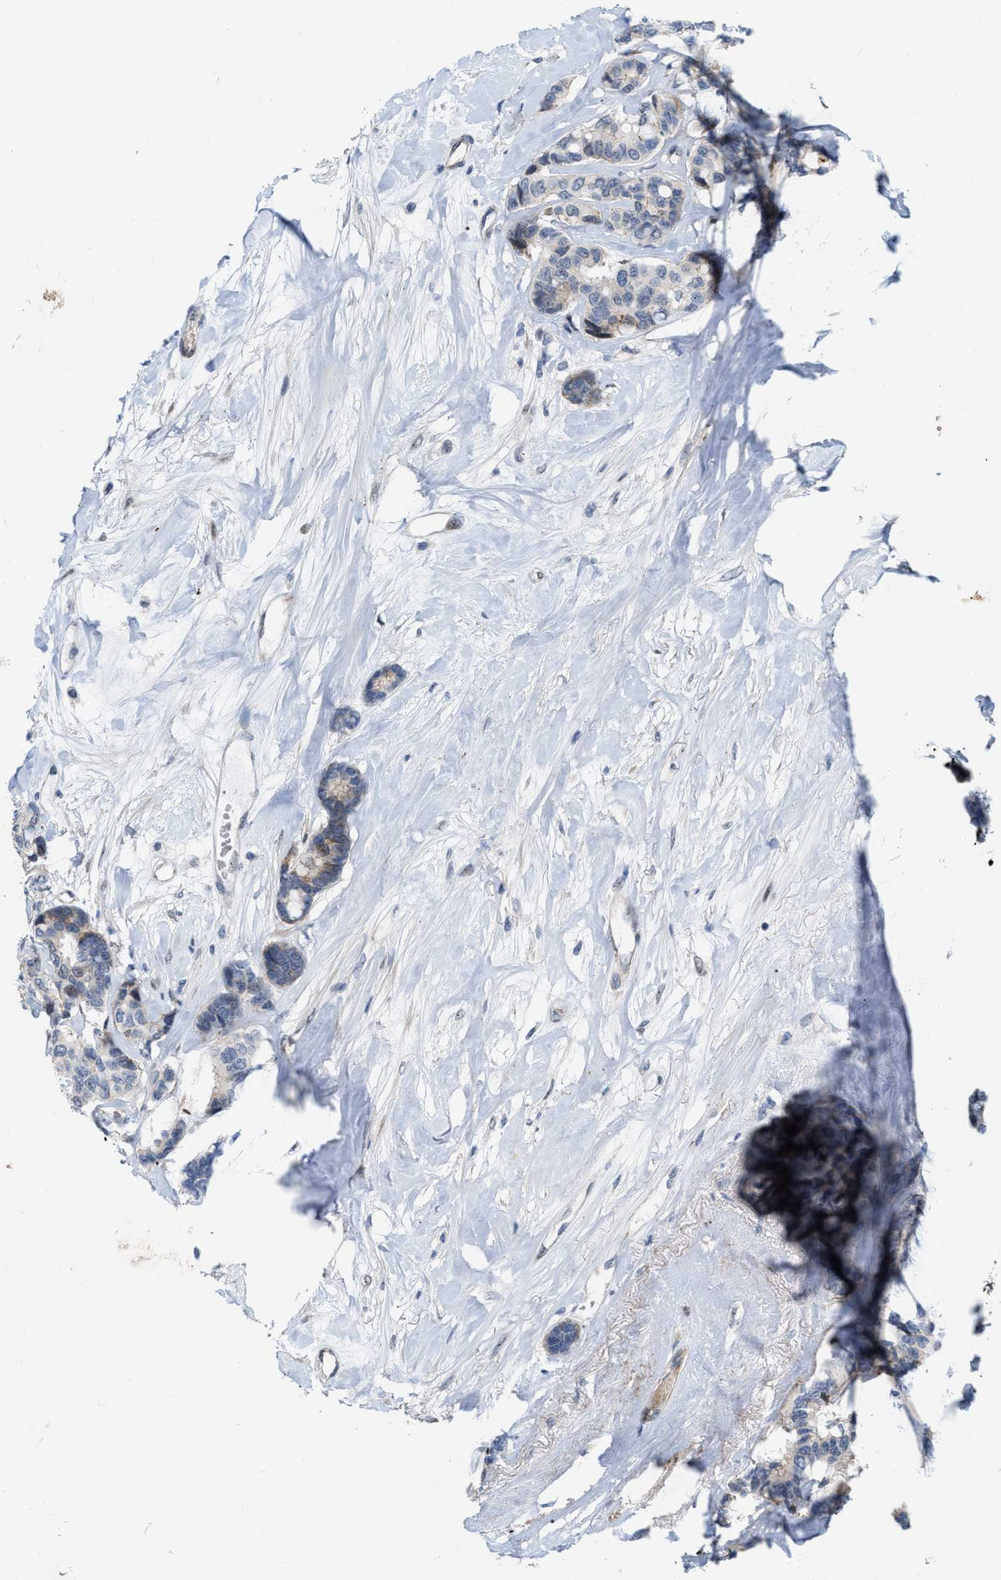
{"staining": {"intensity": "negative", "quantity": "none", "location": "none"}, "tissue": "breast cancer", "cell_type": "Tumor cells", "image_type": "cancer", "snomed": [{"axis": "morphology", "description": "Duct carcinoma"}, {"axis": "topography", "description": "Breast"}], "caption": "Tumor cells are negative for protein expression in human breast invasive ductal carcinoma.", "gene": "POLR1F", "patient": {"sex": "female", "age": 87}}